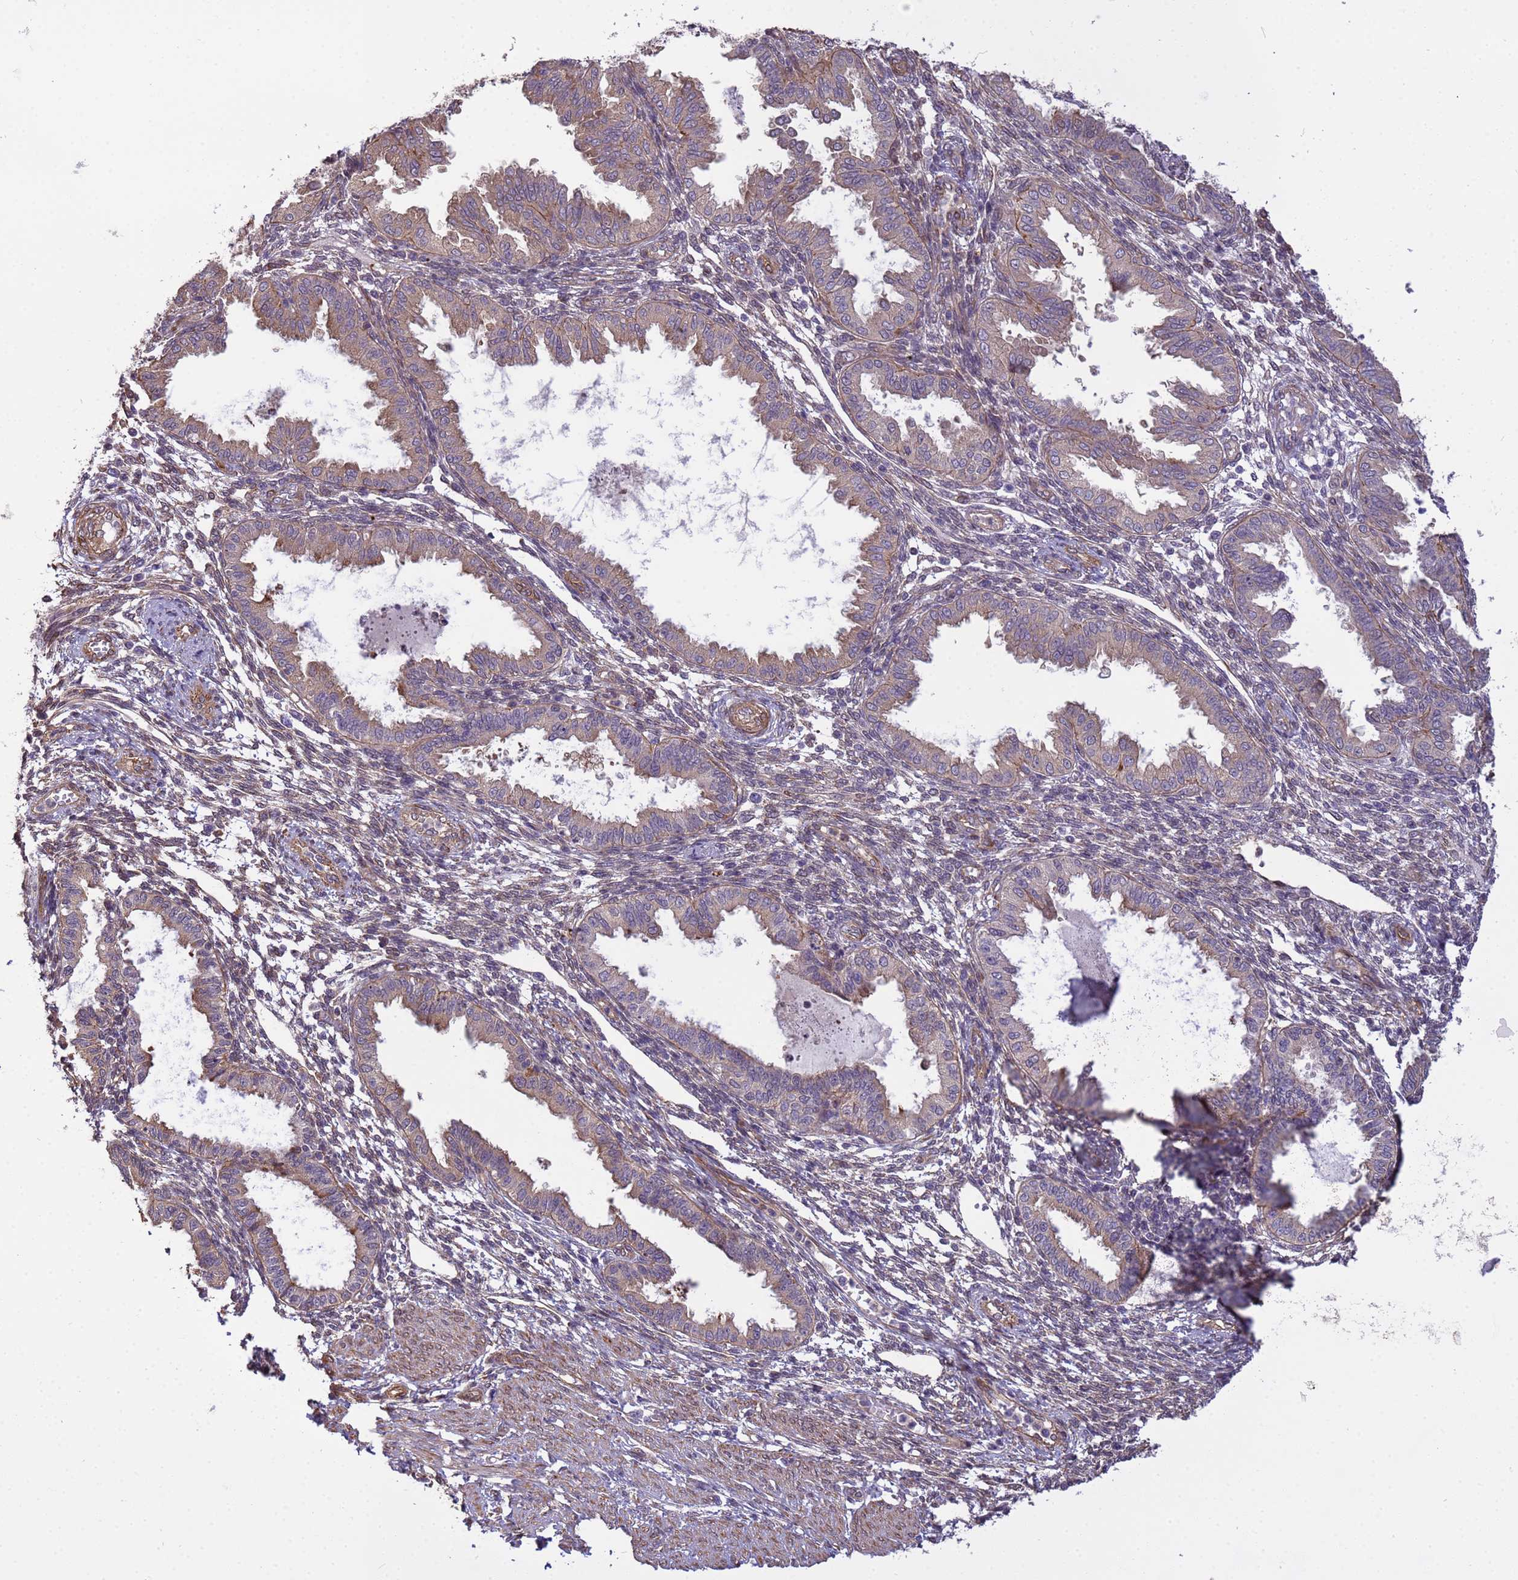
{"staining": {"intensity": "weak", "quantity": "25%-75%", "location": "cytoplasmic/membranous"}, "tissue": "endometrium", "cell_type": "Cells in endometrial stroma", "image_type": "normal", "snomed": [{"axis": "morphology", "description": "Normal tissue, NOS"}, {"axis": "topography", "description": "Endometrium"}], "caption": "Benign endometrium was stained to show a protein in brown. There is low levels of weak cytoplasmic/membranous expression in about 25%-75% of cells in endometrial stroma. The staining is performed using DAB (3,3'-diaminobenzidine) brown chromogen to label protein expression. The nuclei are counter-stained blue using hematoxylin.", "gene": "ITGB4", "patient": {"sex": "female", "age": 33}}